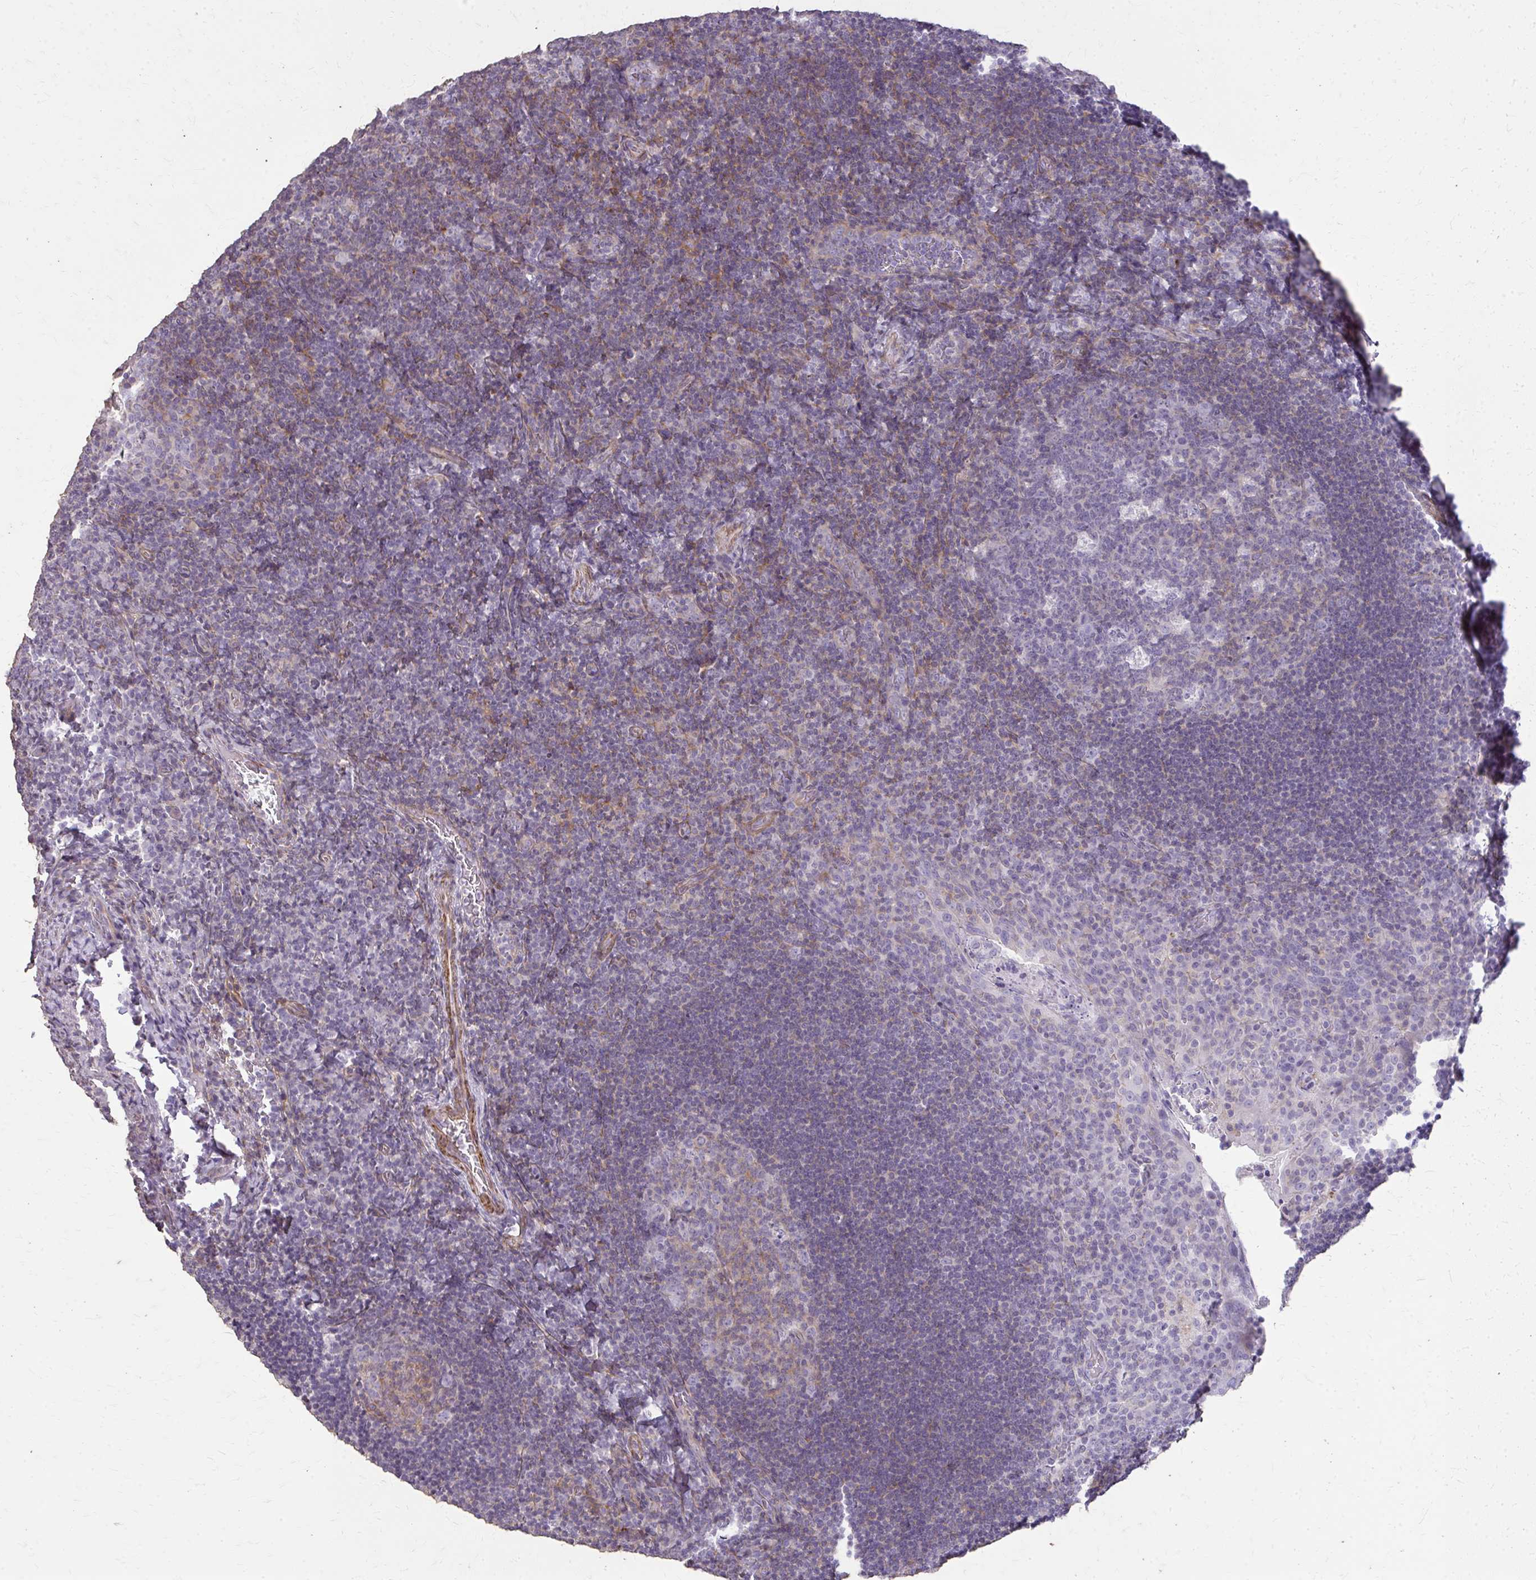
{"staining": {"intensity": "weak", "quantity": "<25%", "location": "cytoplasmic/membranous"}, "tissue": "tonsil", "cell_type": "Germinal center cells", "image_type": "normal", "snomed": [{"axis": "morphology", "description": "Normal tissue, NOS"}, {"axis": "topography", "description": "Tonsil"}], "caption": "IHC of normal tonsil shows no staining in germinal center cells. Brightfield microscopy of immunohistochemistry stained with DAB (brown) and hematoxylin (blue), captured at high magnification.", "gene": "TENM4", "patient": {"sex": "male", "age": 17}}